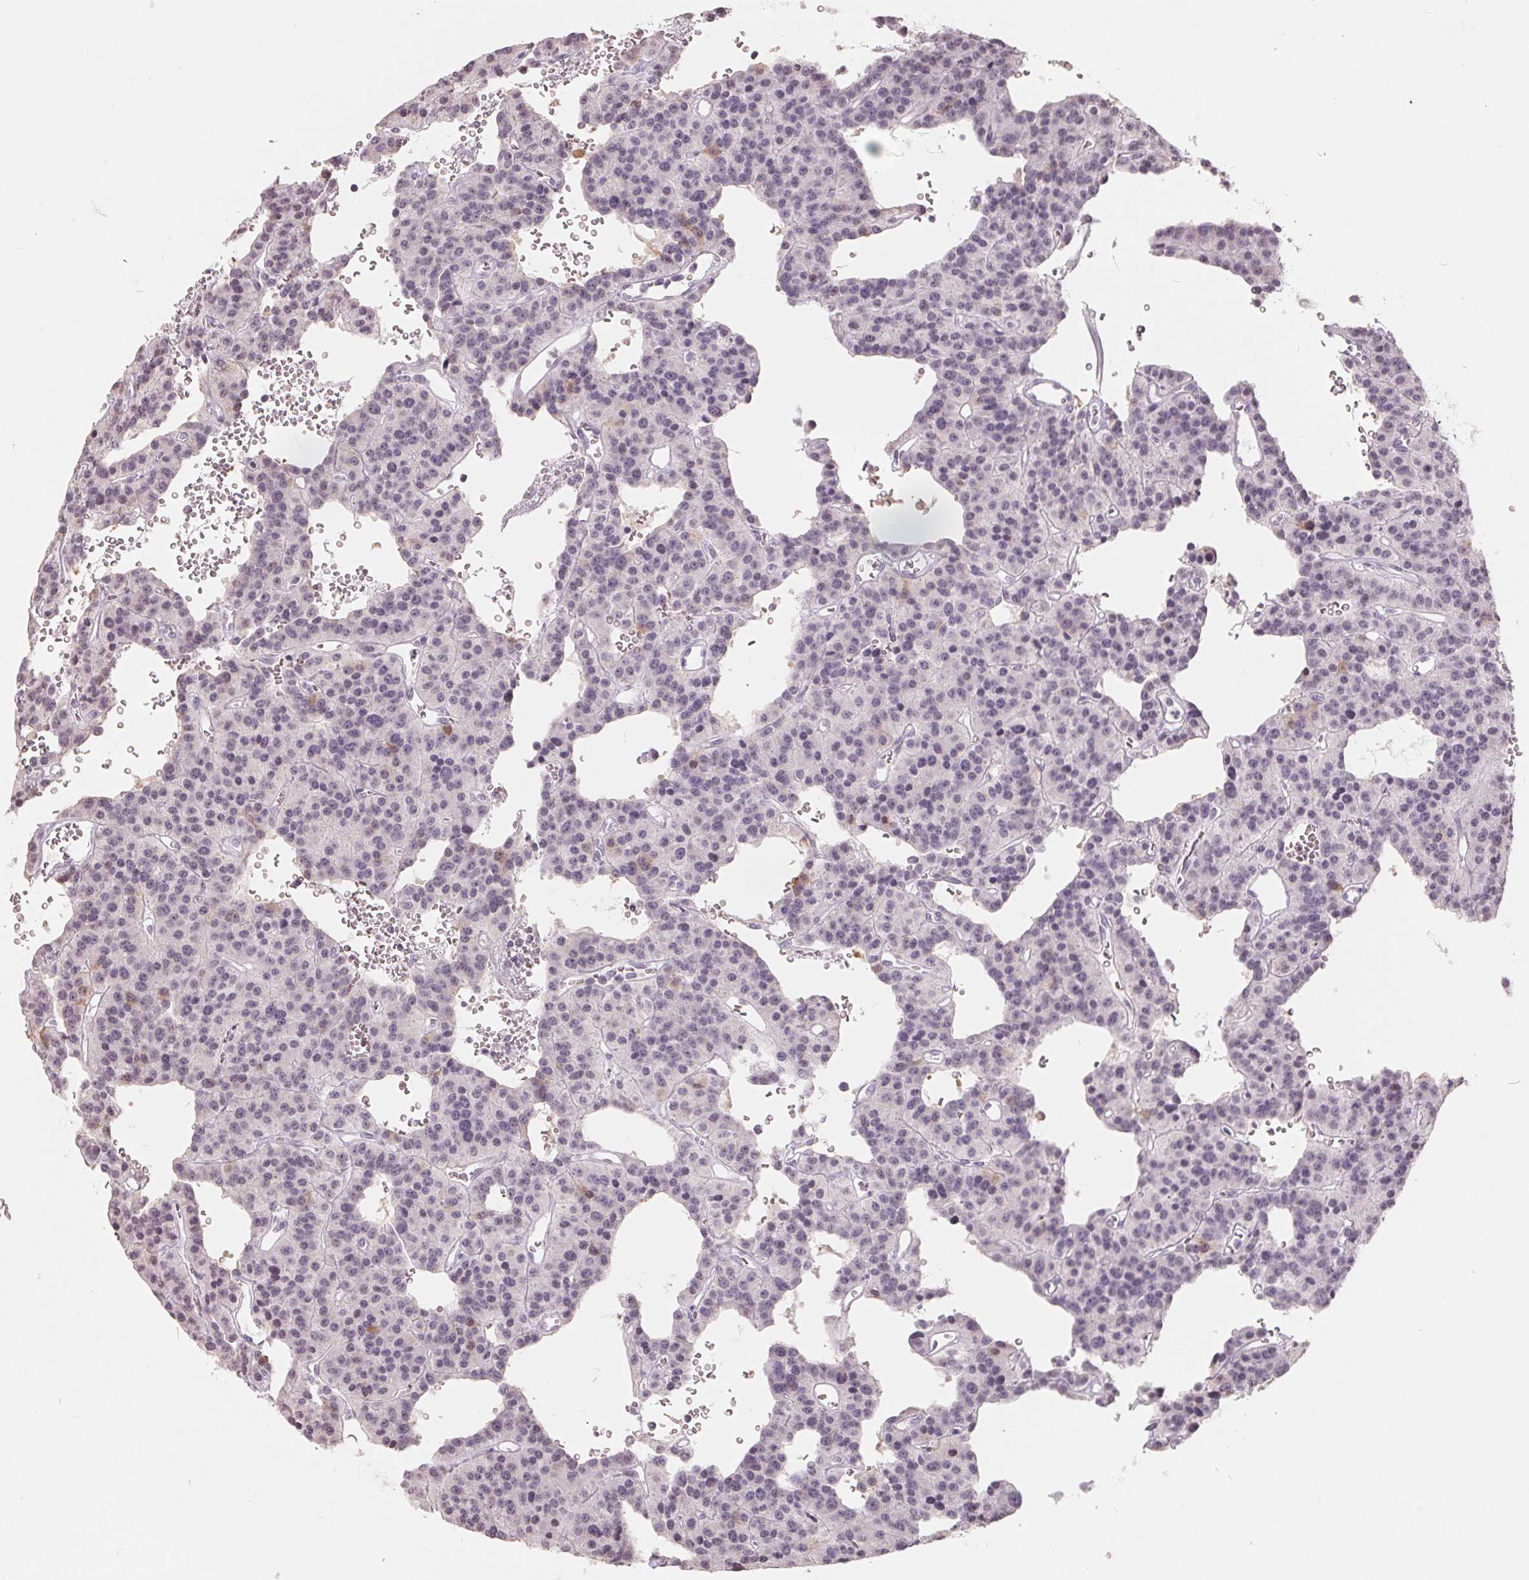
{"staining": {"intensity": "negative", "quantity": "none", "location": "none"}, "tissue": "carcinoid", "cell_type": "Tumor cells", "image_type": "cancer", "snomed": [{"axis": "morphology", "description": "Carcinoid, malignant, NOS"}, {"axis": "topography", "description": "Lung"}], "caption": "Carcinoid was stained to show a protein in brown. There is no significant expression in tumor cells.", "gene": "FTCD", "patient": {"sex": "female", "age": 71}}